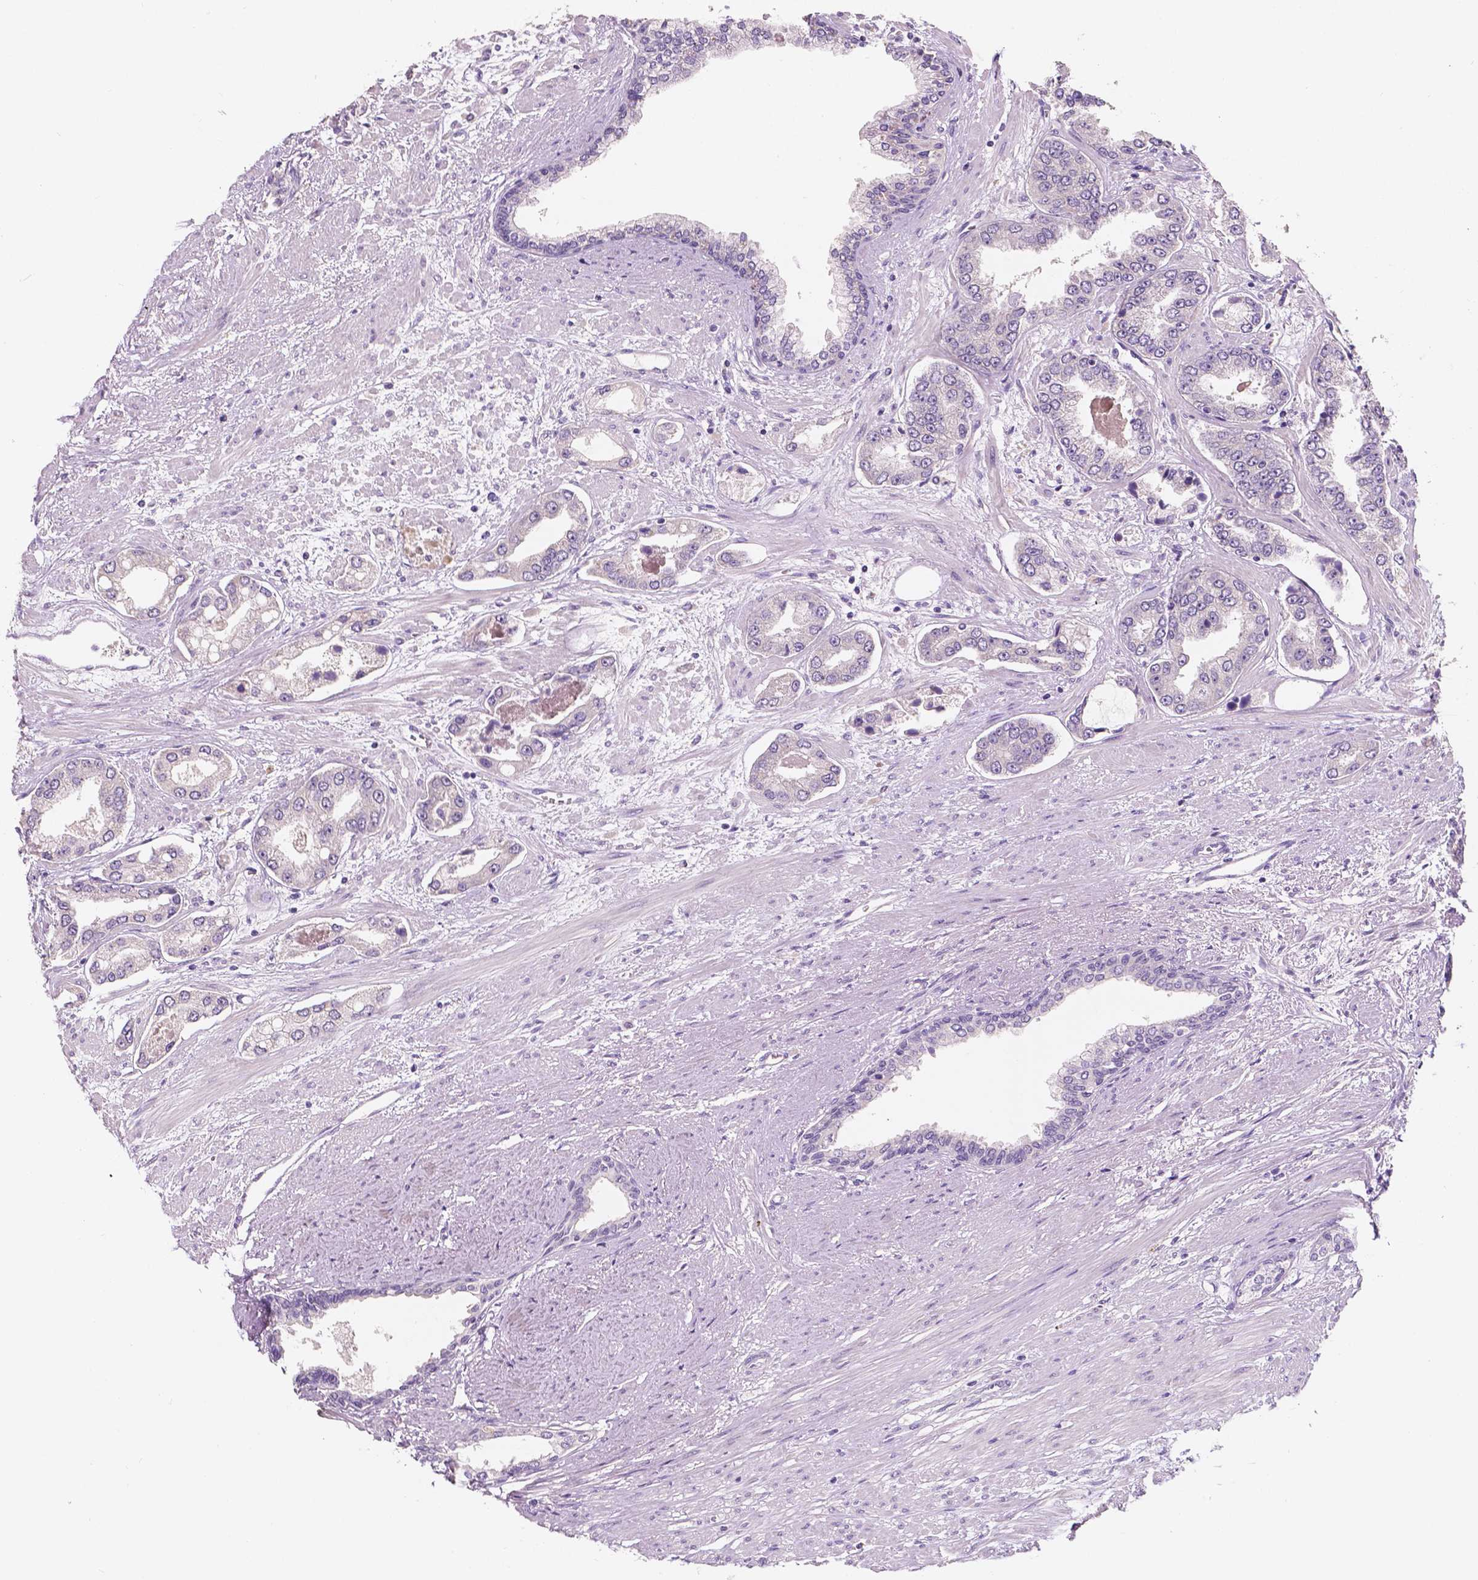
{"staining": {"intensity": "negative", "quantity": "none", "location": "none"}, "tissue": "prostate cancer", "cell_type": "Tumor cells", "image_type": "cancer", "snomed": [{"axis": "morphology", "description": "Adenocarcinoma, Low grade"}, {"axis": "topography", "description": "Prostate"}], "caption": "IHC photomicrograph of neoplastic tissue: human prostate cancer (adenocarcinoma (low-grade)) stained with DAB (3,3'-diaminobenzidine) exhibits no significant protein positivity in tumor cells.", "gene": "TAL1", "patient": {"sex": "male", "age": 60}}